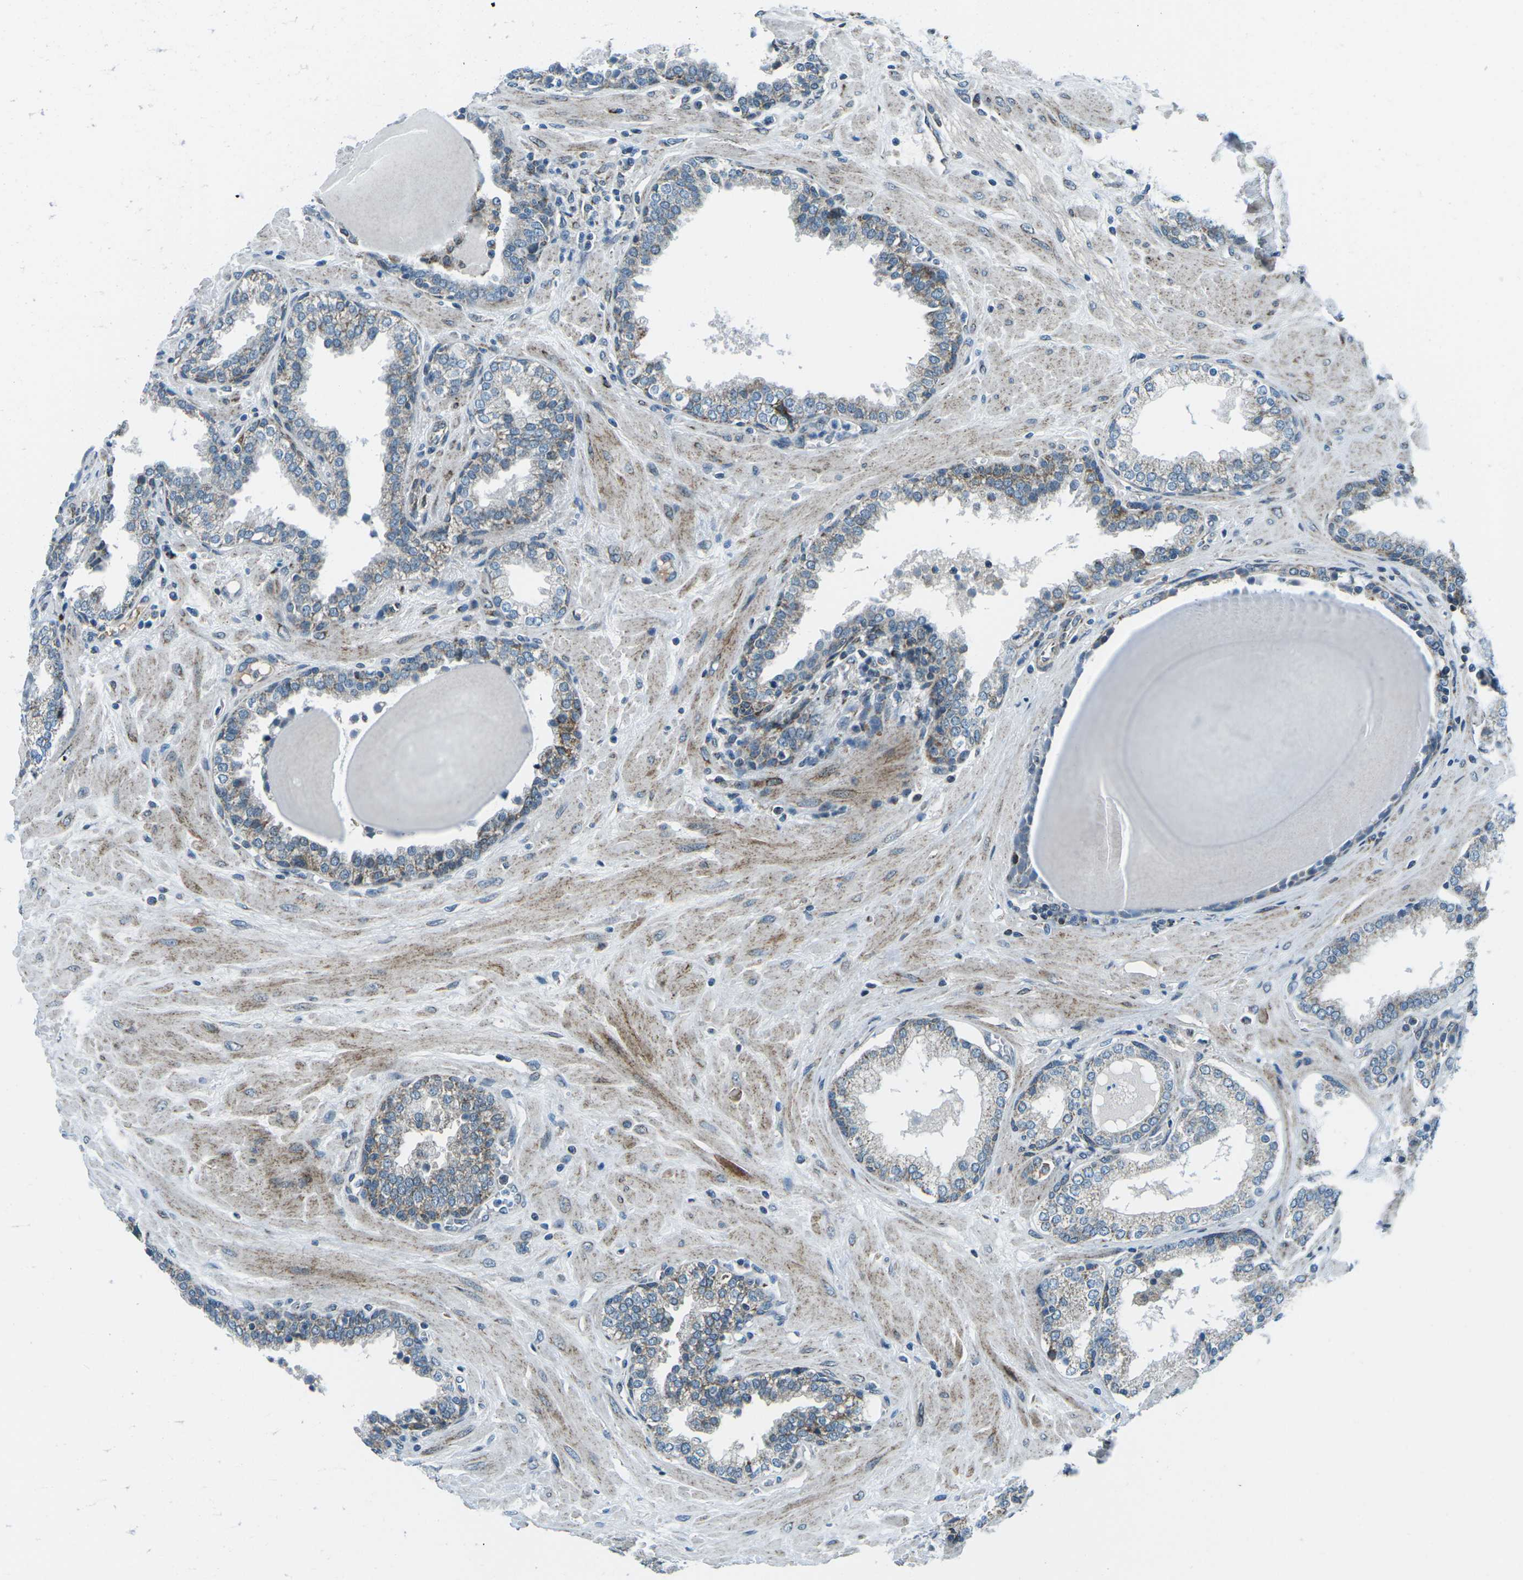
{"staining": {"intensity": "weak", "quantity": "25%-75%", "location": "cytoplasmic/membranous"}, "tissue": "prostate", "cell_type": "Glandular cells", "image_type": "normal", "snomed": [{"axis": "morphology", "description": "Normal tissue, NOS"}, {"axis": "topography", "description": "Prostate"}], "caption": "A low amount of weak cytoplasmic/membranous expression is present in approximately 25%-75% of glandular cells in benign prostate. The protein of interest is shown in brown color, while the nuclei are stained blue.", "gene": "RFESD", "patient": {"sex": "male", "age": 51}}